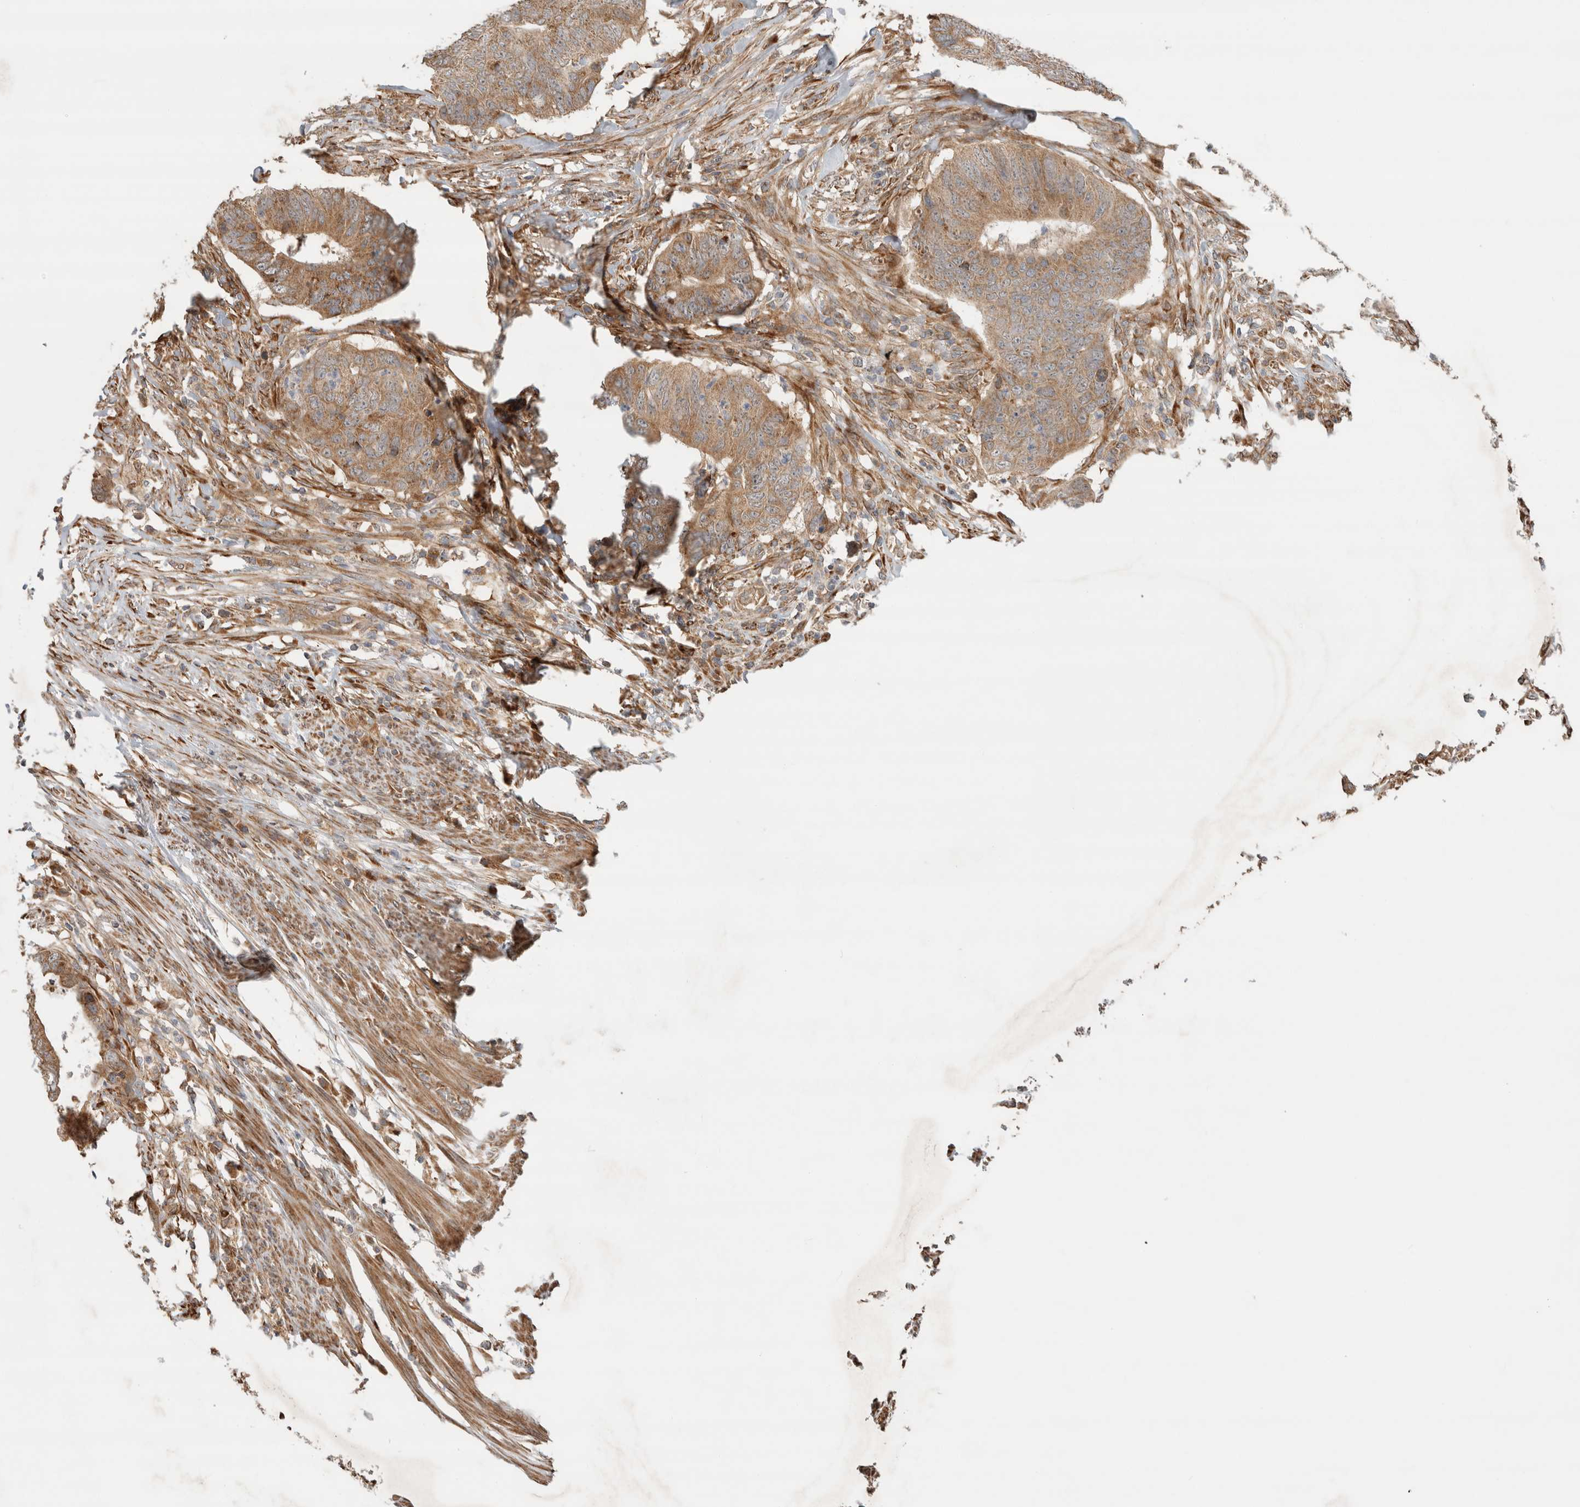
{"staining": {"intensity": "moderate", "quantity": ">75%", "location": "cytoplasmic/membranous"}, "tissue": "colorectal cancer", "cell_type": "Tumor cells", "image_type": "cancer", "snomed": [{"axis": "morphology", "description": "Adenocarcinoma, NOS"}, {"axis": "topography", "description": "Colon"}], "caption": "High-power microscopy captured an immunohistochemistry photomicrograph of colorectal adenocarcinoma, revealing moderate cytoplasmic/membranous positivity in approximately >75% of tumor cells. (DAB = brown stain, brightfield microscopy at high magnification).", "gene": "TUBD1", "patient": {"sex": "male", "age": 56}}